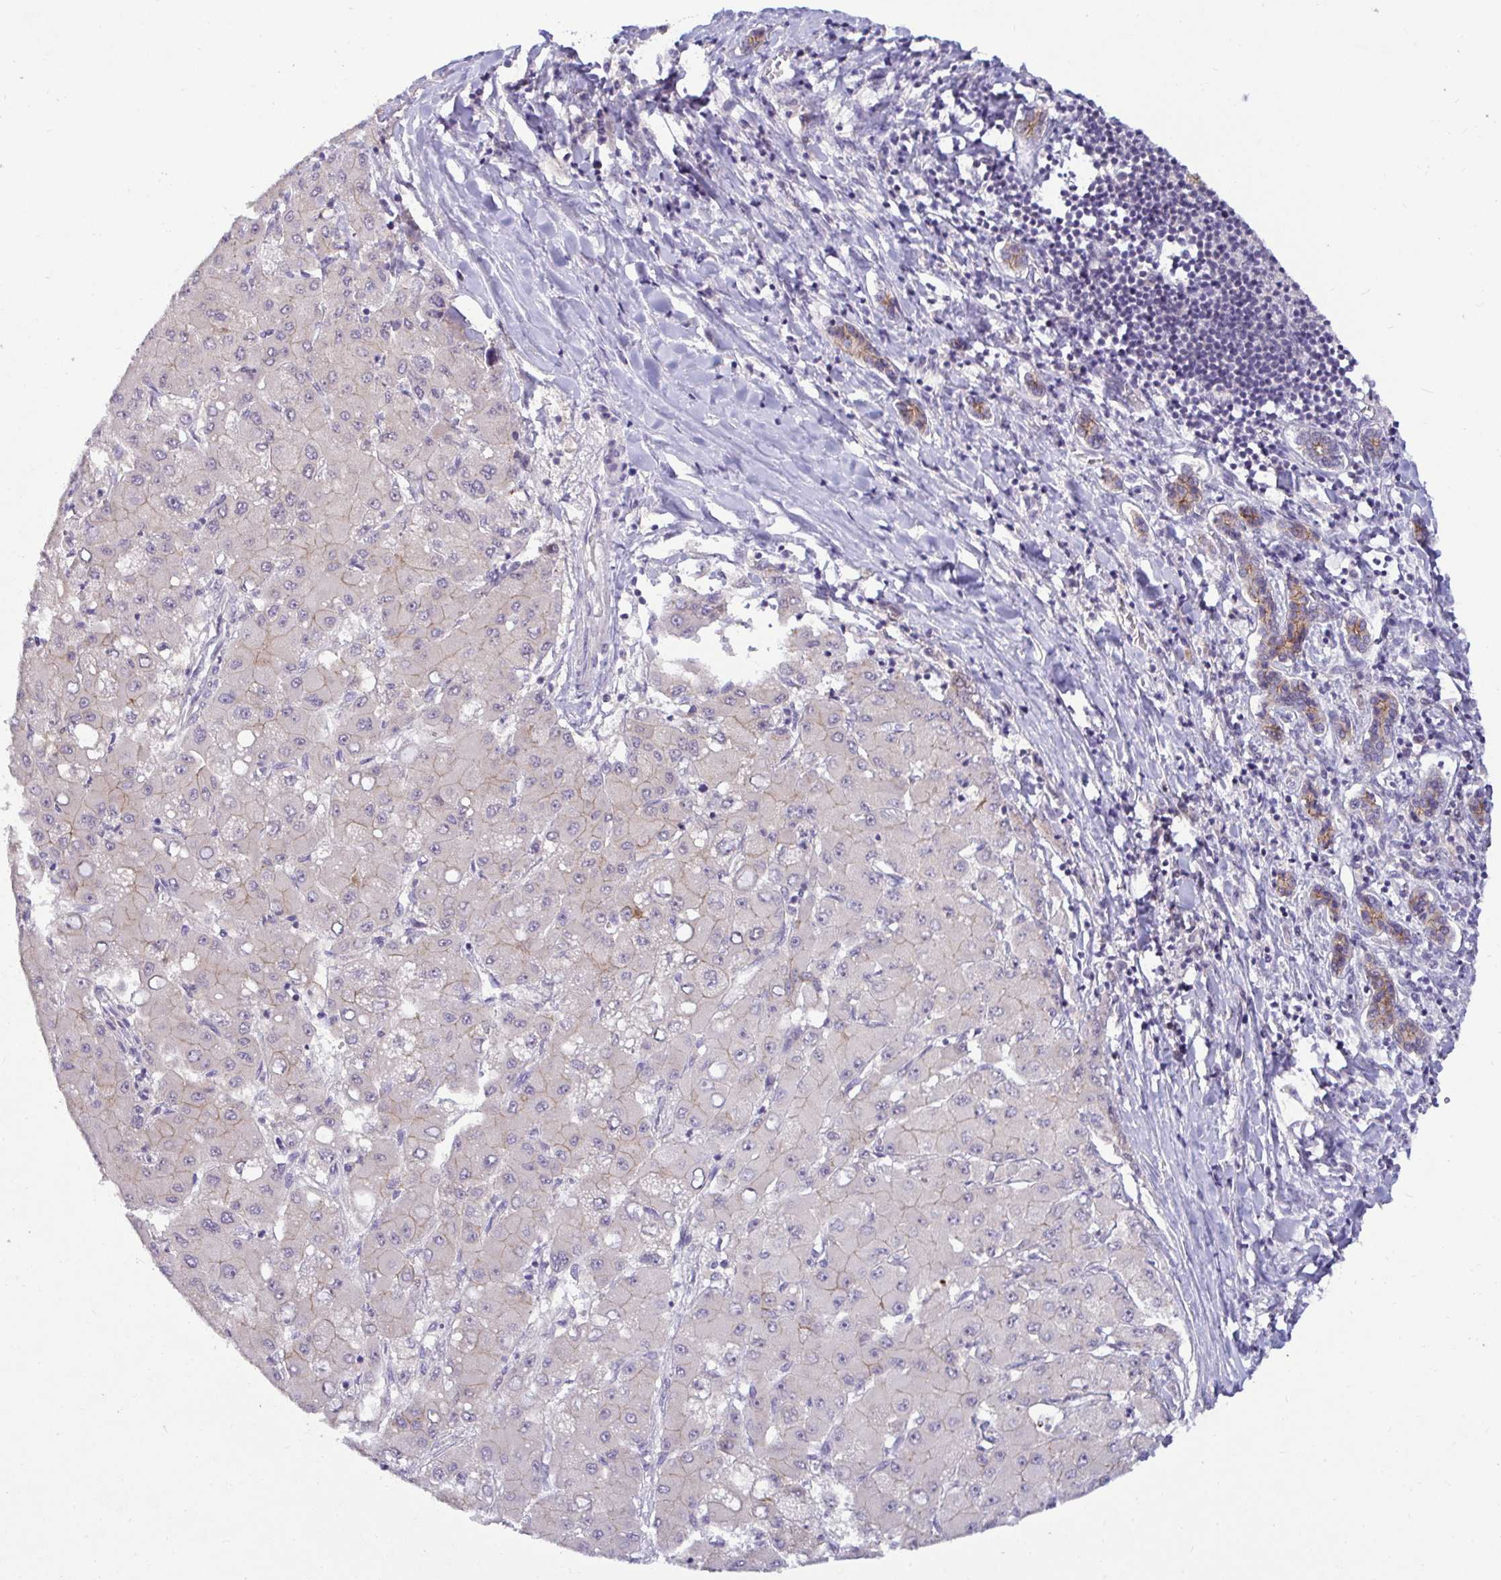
{"staining": {"intensity": "weak", "quantity": "<25%", "location": "cytoplasmic/membranous"}, "tissue": "liver cancer", "cell_type": "Tumor cells", "image_type": "cancer", "snomed": [{"axis": "morphology", "description": "Carcinoma, Hepatocellular, NOS"}, {"axis": "topography", "description": "Liver"}], "caption": "Immunohistochemistry histopathology image of neoplastic tissue: liver hepatocellular carcinoma stained with DAB (3,3'-diaminobenzidine) displays no significant protein positivity in tumor cells. Brightfield microscopy of IHC stained with DAB (brown) and hematoxylin (blue), captured at high magnification.", "gene": "GSTM1", "patient": {"sex": "male", "age": 40}}